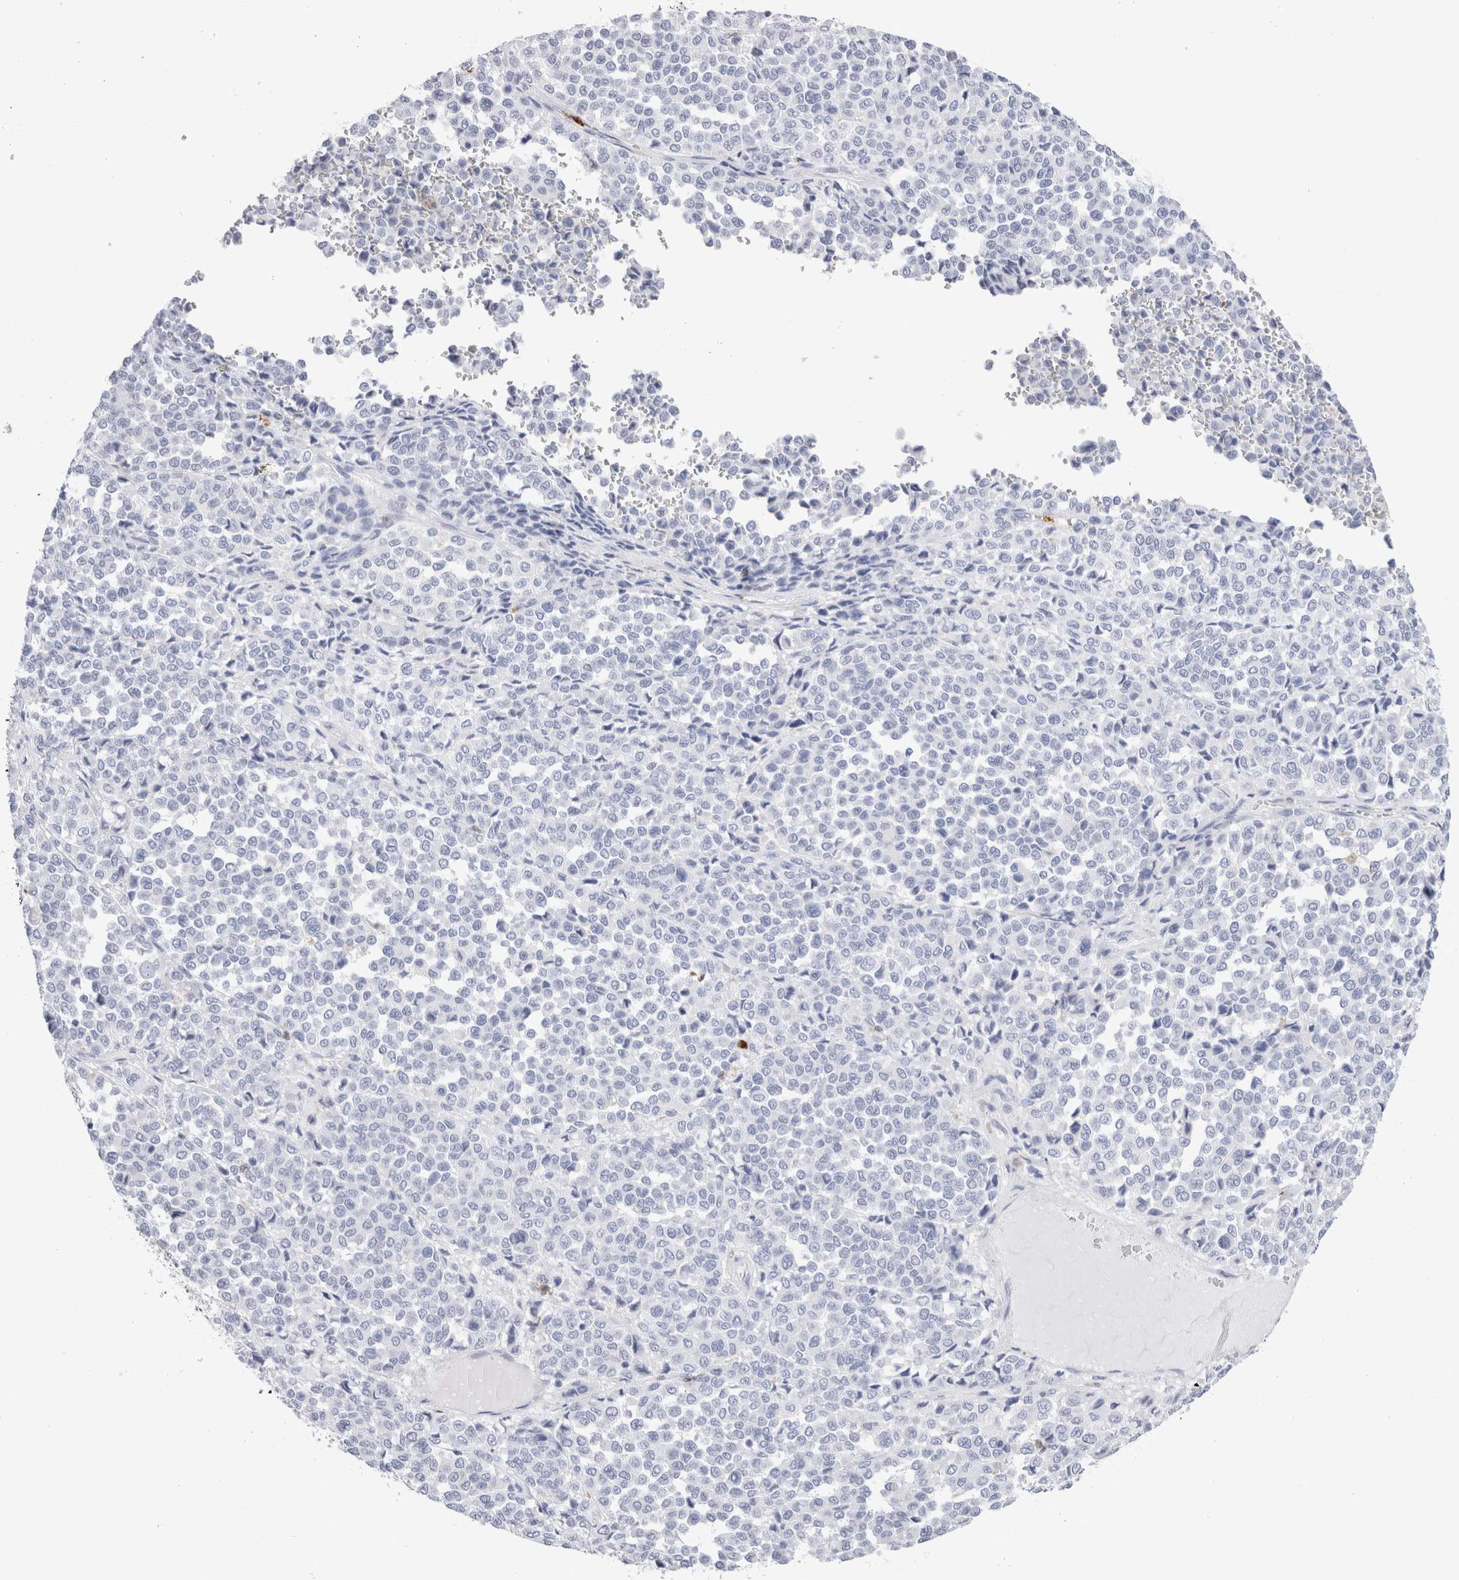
{"staining": {"intensity": "negative", "quantity": "none", "location": "none"}, "tissue": "melanoma", "cell_type": "Tumor cells", "image_type": "cancer", "snomed": [{"axis": "morphology", "description": "Malignant melanoma, Metastatic site"}, {"axis": "topography", "description": "Pancreas"}], "caption": "High magnification brightfield microscopy of melanoma stained with DAB (brown) and counterstained with hematoxylin (blue): tumor cells show no significant positivity.", "gene": "SLC10A5", "patient": {"sex": "female", "age": 30}}